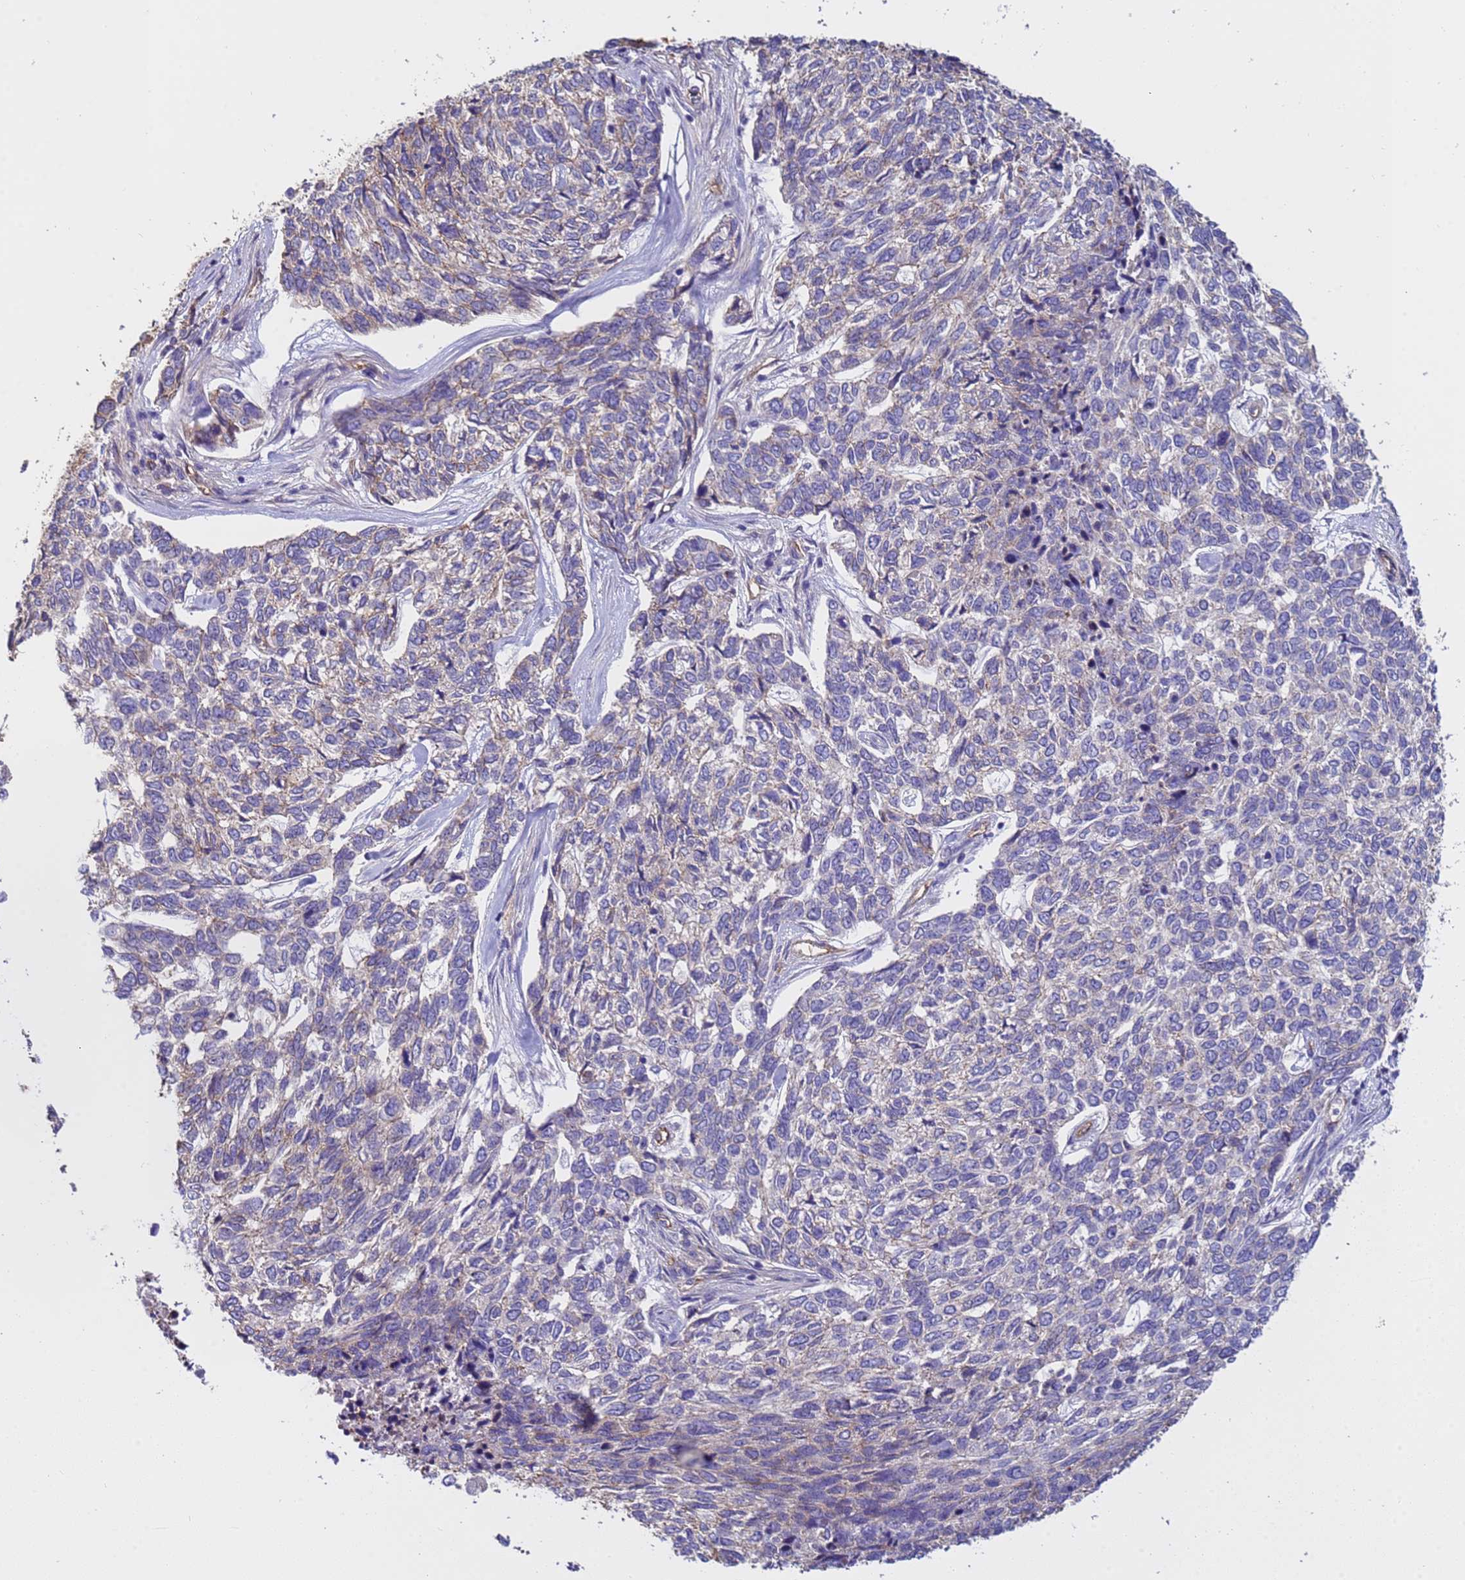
{"staining": {"intensity": "weak", "quantity": "25%-75%", "location": "cytoplasmic/membranous"}, "tissue": "skin cancer", "cell_type": "Tumor cells", "image_type": "cancer", "snomed": [{"axis": "morphology", "description": "Basal cell carcinoma"}, {"axis": "topography", "description": "Skin"}], "caption": "A brown stain labels weak cytoplasmic/membranous expression of a protein in skin basal cell carcinoma tumor cells.", "gene": "ZNF248", "patient": {"sex": "female", "age": 65}}